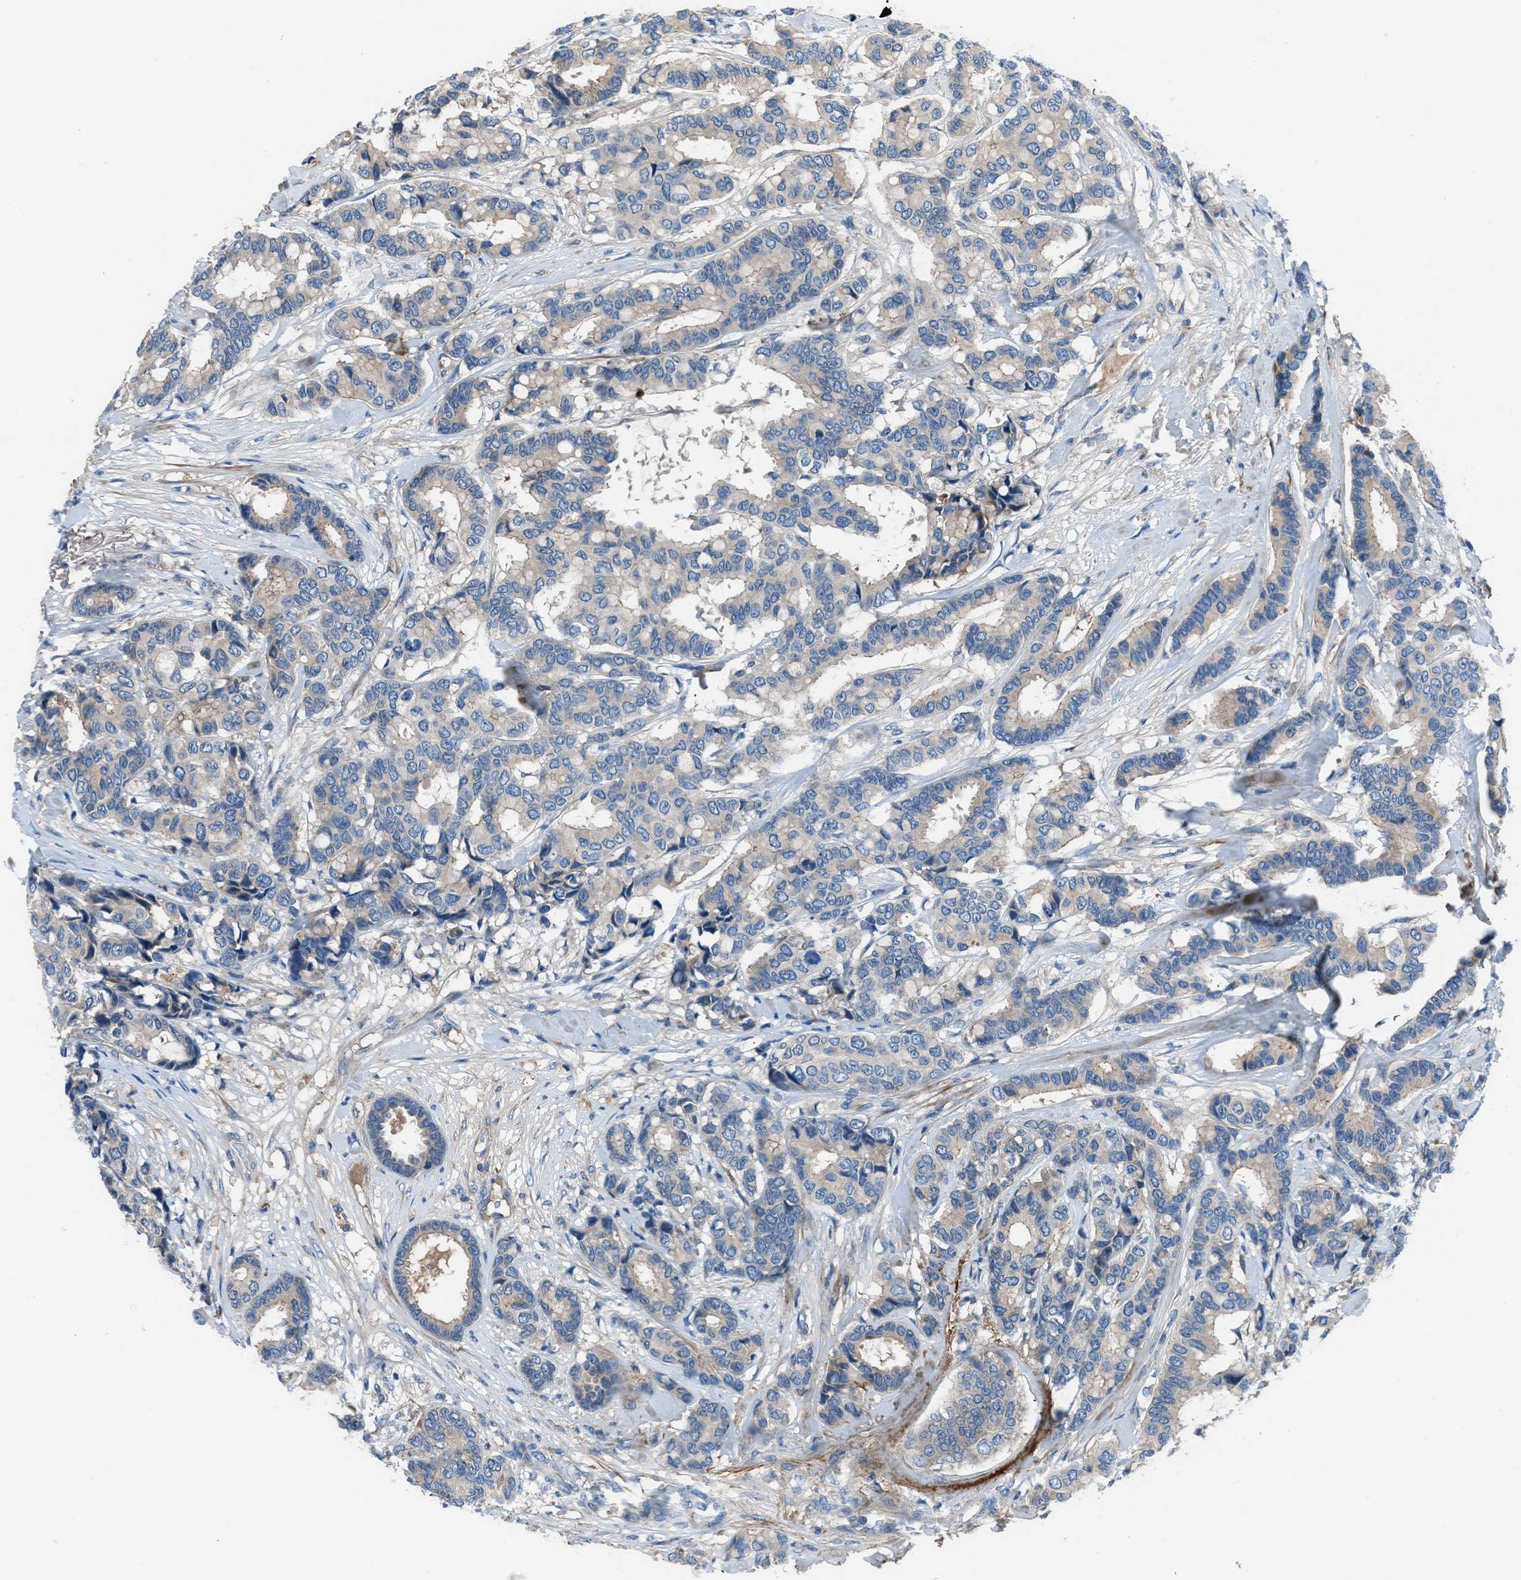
{"staining": {"intensity": "weak", "quantity": "<25%", "location": "cytoplasmic/membranous"}, "tissue": "breast cancer", "cell_type": "Tumor cells", "image_type": "cancer", "snomed": [{"axis": "morphology", "description": "Duct carcinoma"}, {"axis": "topography", "description": "Breast"}], "caption": "Immunohistochemical staining of intraductal carcinoma (breast) demonstrates no significant staining in tumor cells.", "gene": "SLC38A6", "patient": {"sex": "female", "age": 87}}